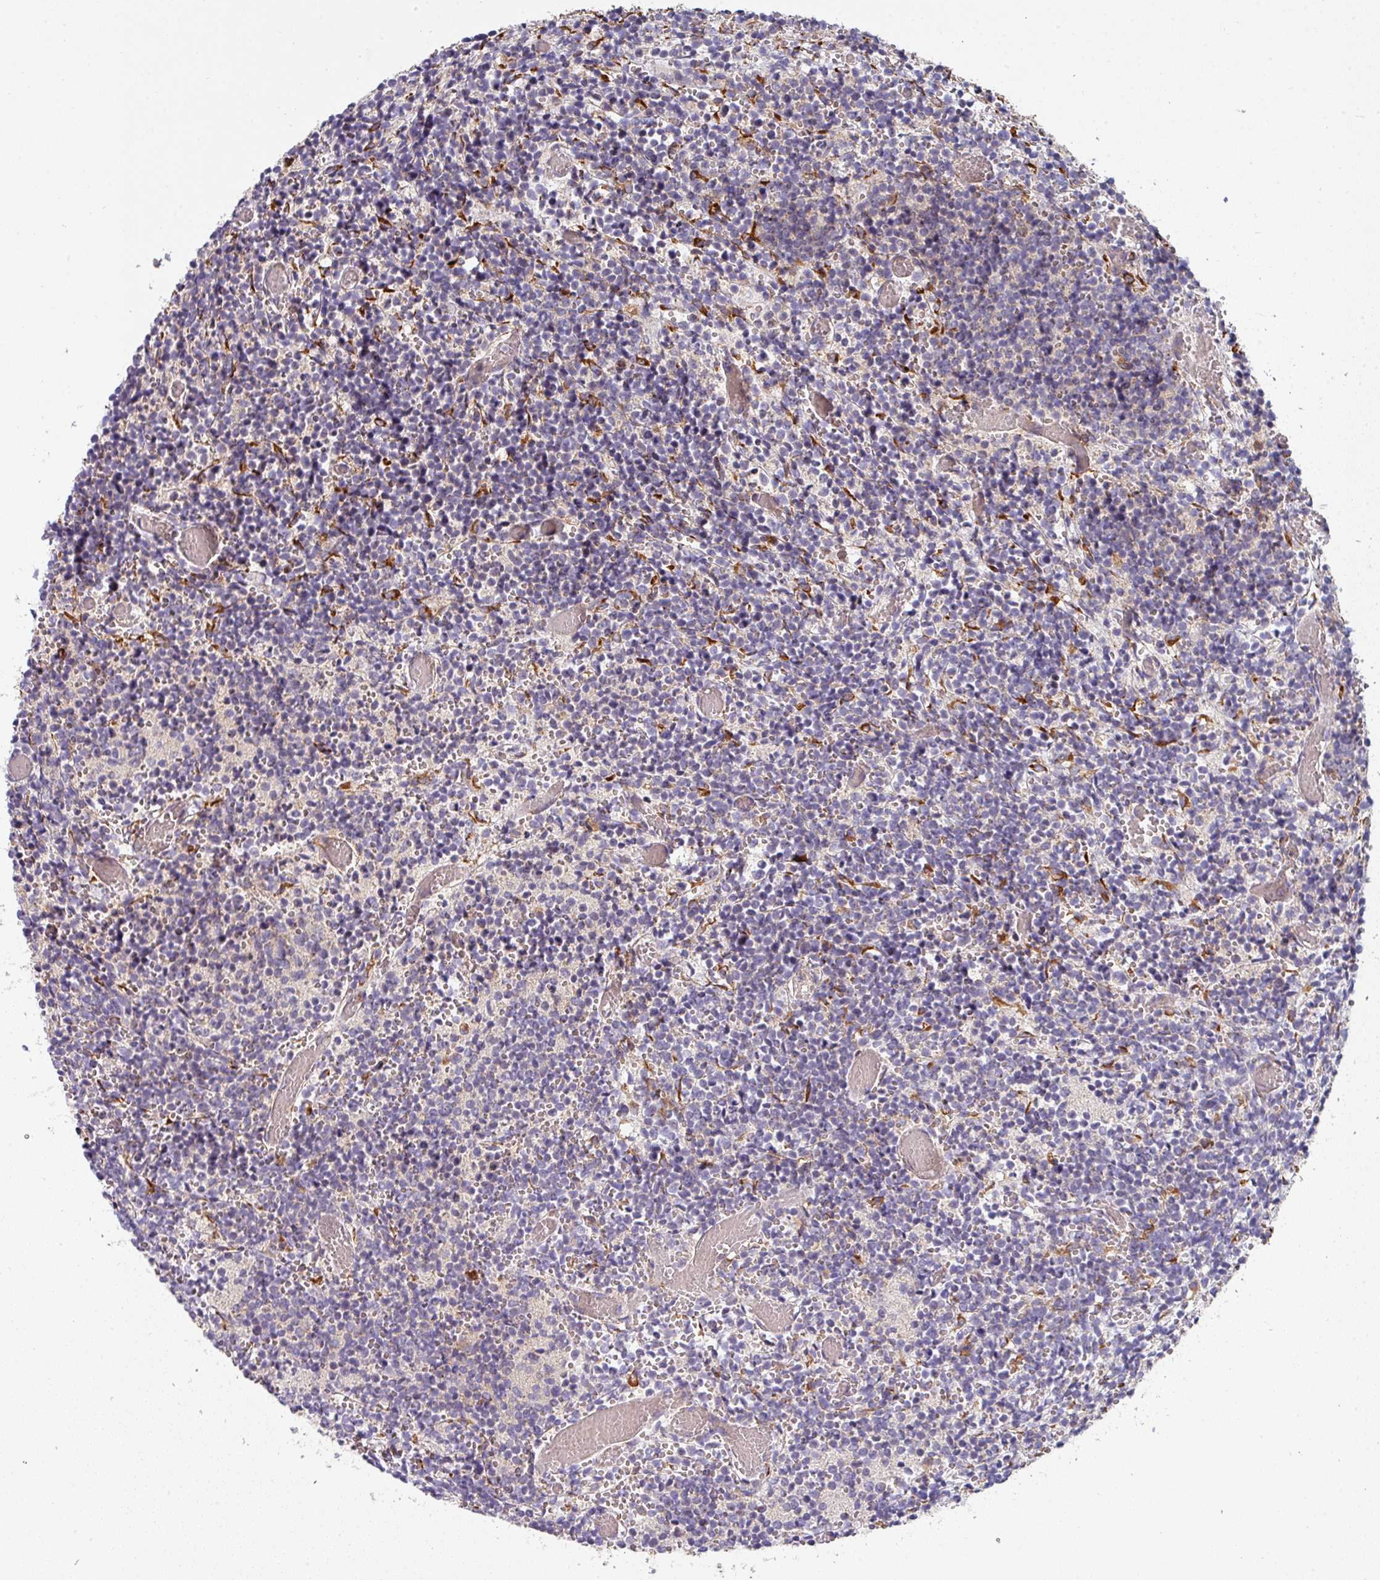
{"staining": {"intensity": "negative", "quantity": "none", "location": "none"}, "tissue": "glioma", "cell_type": "Tumor cells", "image_type": "cancer", "snomed": [{"axis": "morphology", "description": "Glioma, malignant, Low grade"}, {"axis": "topography", "description": "Brain"}], "caption": "A photomicrograph of human glioma is negative for staining in tumor cells.", "gene": "ZNF268", "patient": {"sex": "female", "age": 1}}